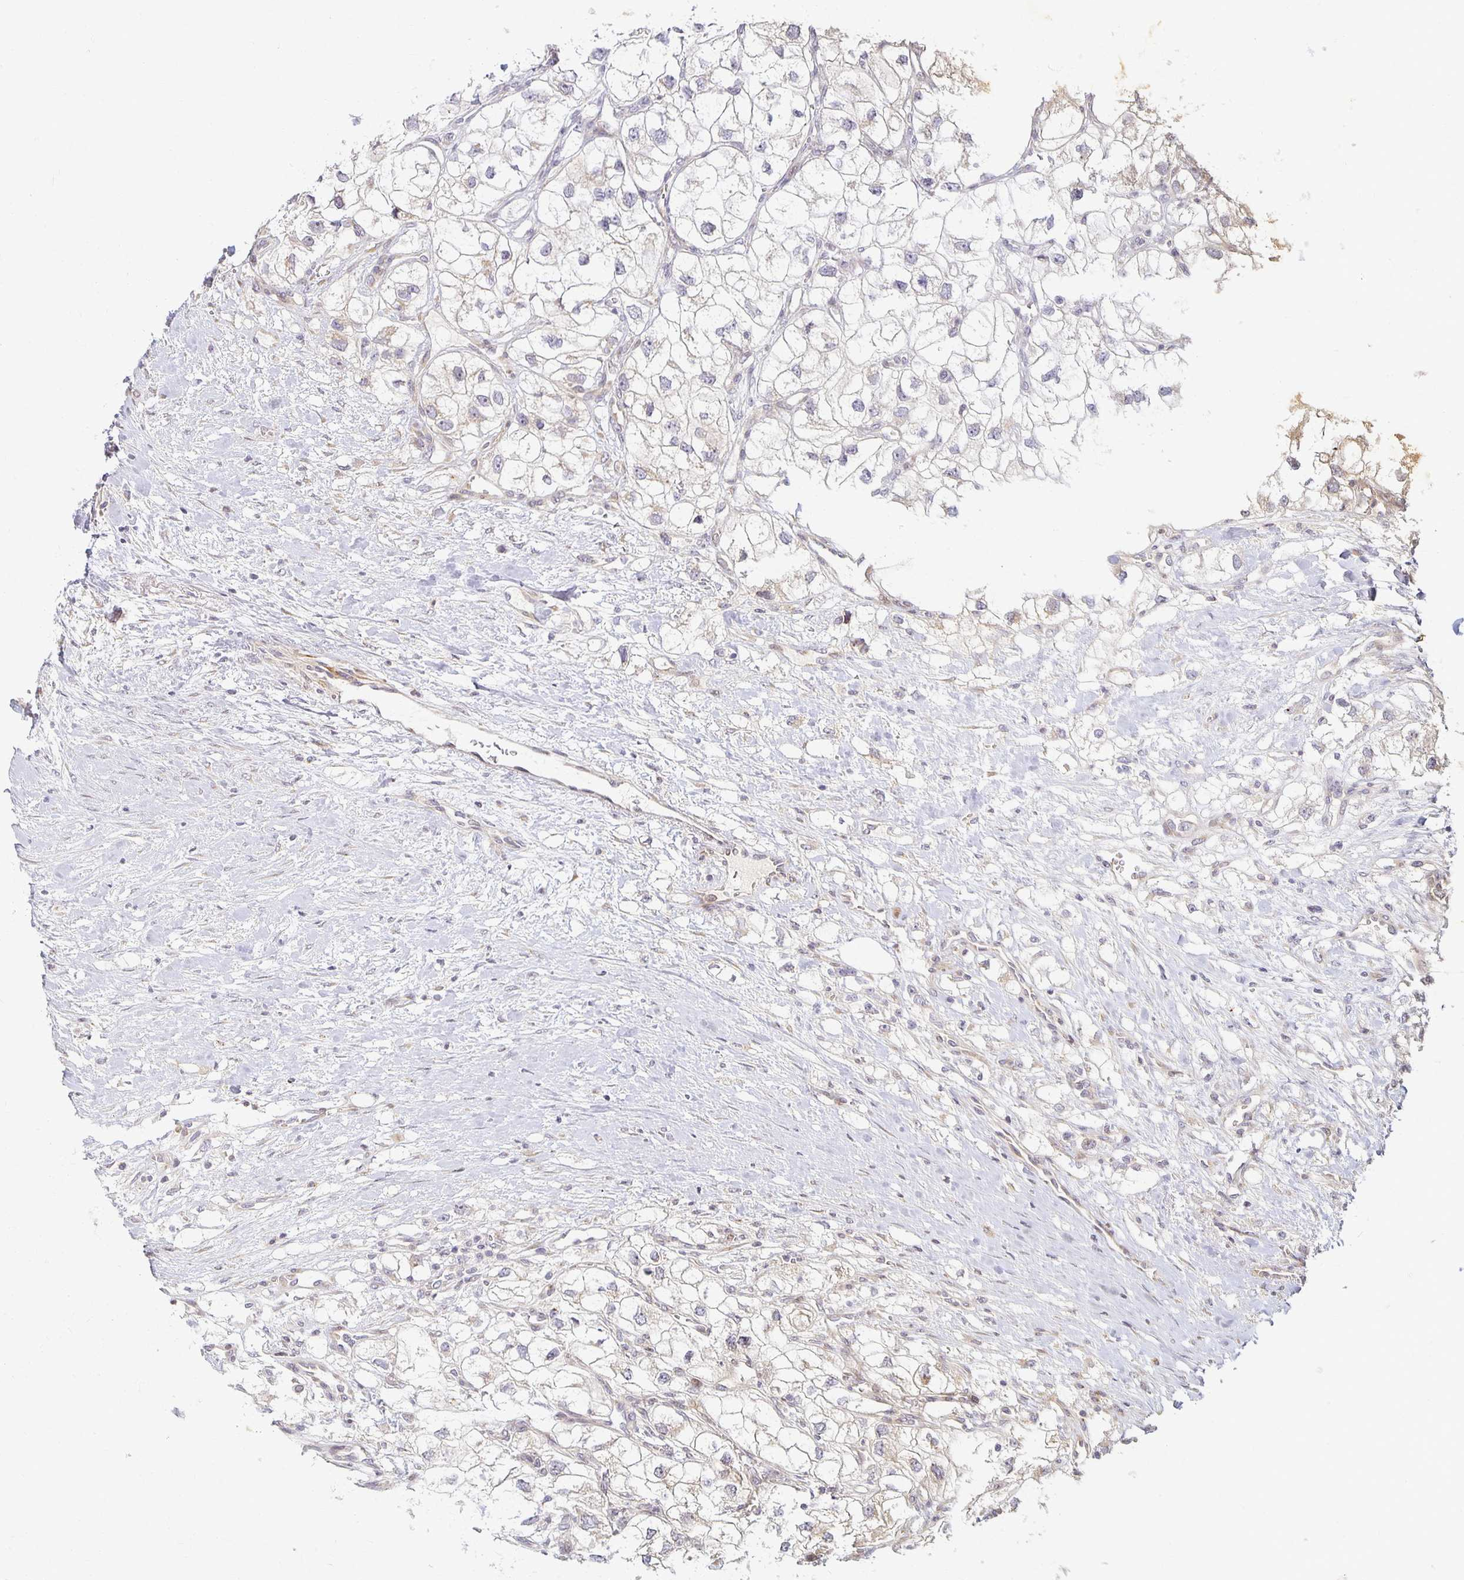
{"staining": {"intensity": "negative", "quantity": "none", "location": "none"}, "tissue": "renal cancer", "cell_type": "Tumor cells", "image_type": "cancer", "snomed": [{"axis": "morphology", "description": "Adenocarcinoma, NOS"}, {"axis": "topography", "description": "Kidney"}], "caption": "The immunohistochemistry (IHC) image has no significant staining in tumor cells of renal cancer tissue.", "gene": "EHF", "patient": {"sex": "male", "age": 59}}